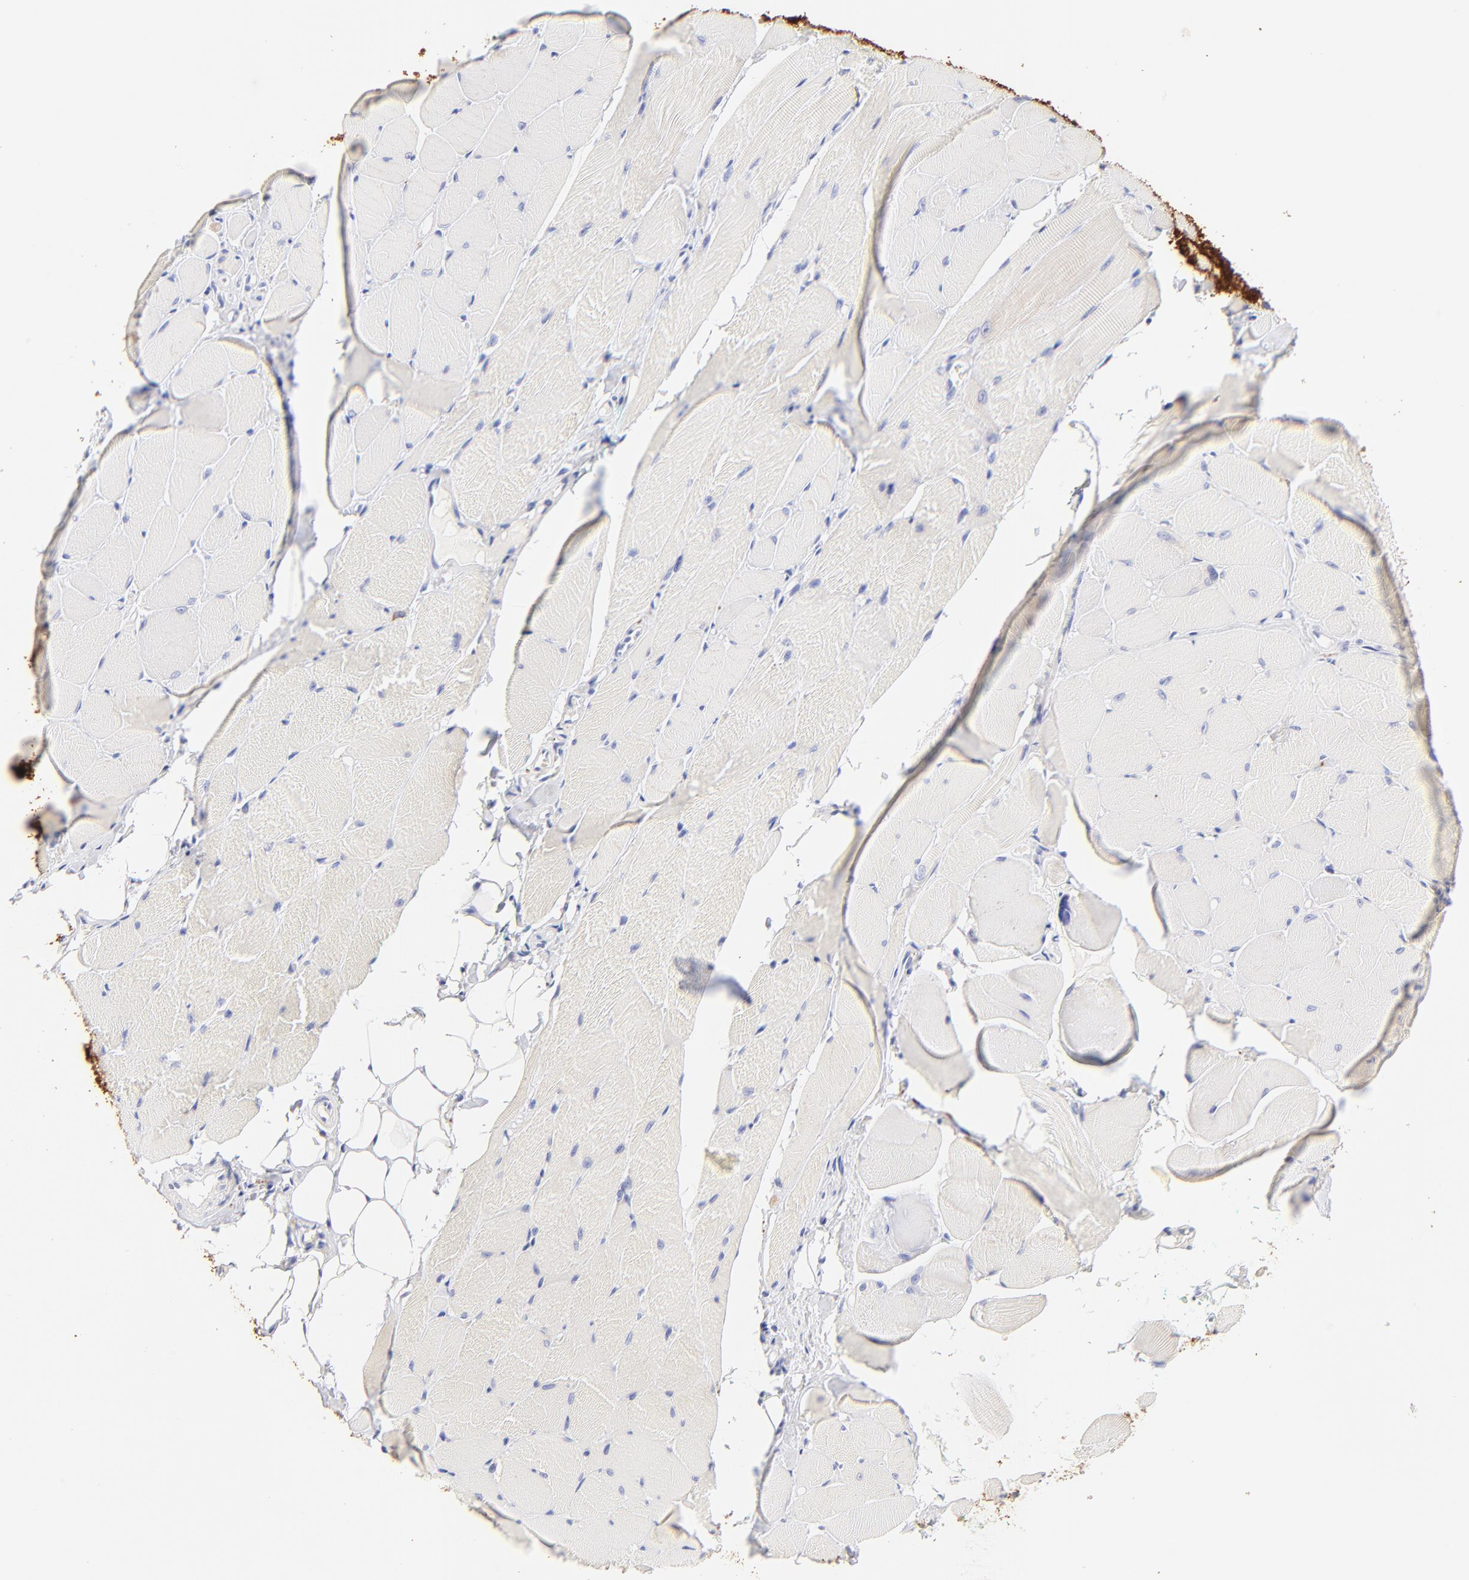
{"staining": {"intensity": "negative", "quantity": "none", "location": "none"}, "tissue": "skeletal muscle", "cell_type": "Myocytes", "image_type": "normal", "snomed": [{"axis": "morphology", "description": "Normal tissue, NOS"}, {"axis": "topography", "description": "Skeletal muscle"}, {"axis": "topography", "description": "Peripheral nerve tissue"}], "caption": "Immunohistochemistry photomicrograph of normal human skeletal muscle stained for a protein (brown), which displays no staining in myocytes.", "gene": "RAB3A", "patient": {"sex": "female", "age": 84}}